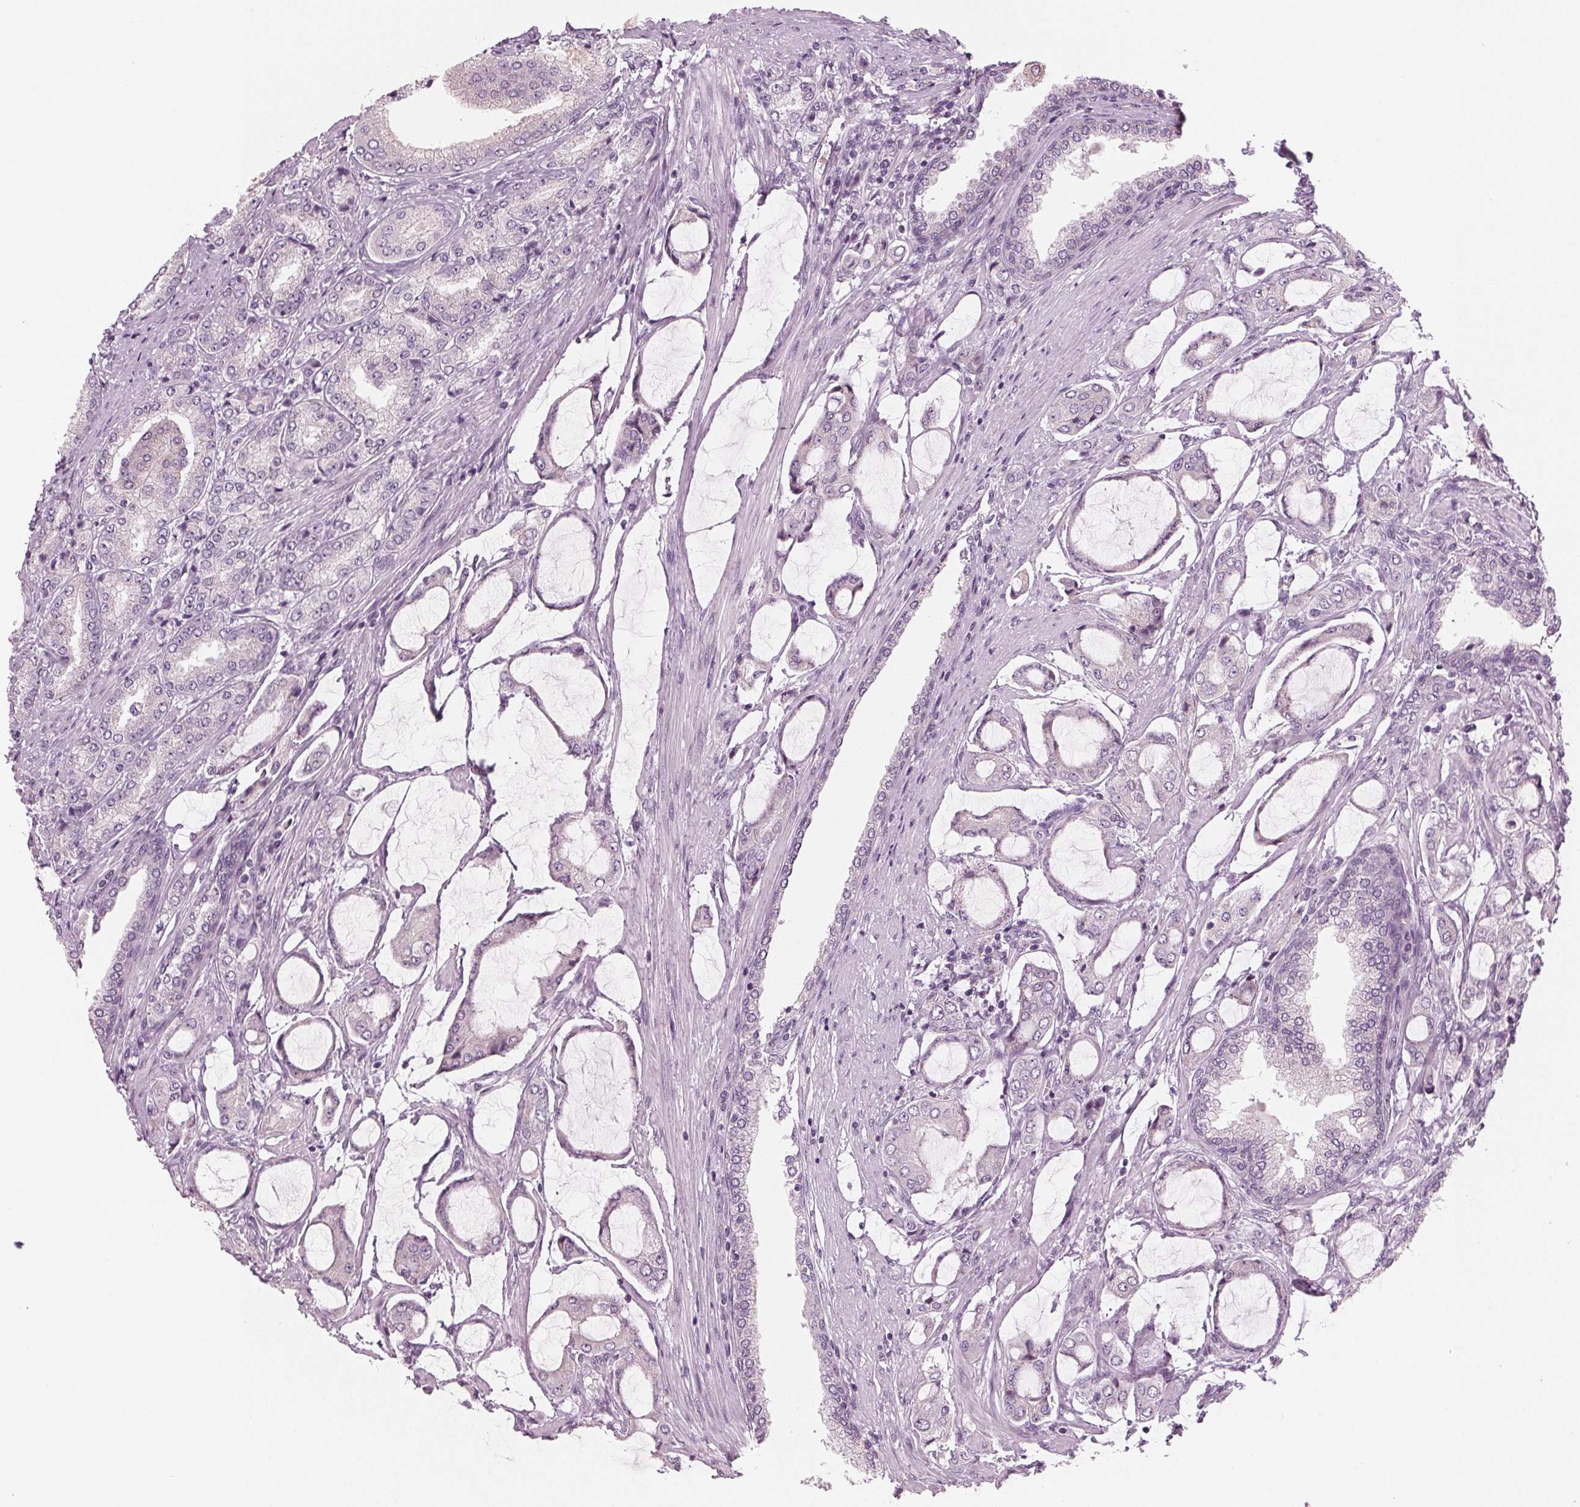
{"staining": {"intensity": "negative", "quantity": "none", "location": "none"}, "tissue": "prostate cancer", "cell_type": "Tumor cells", "image_type": "cancer", "snomed": [{"axis": "morphology", "description": "Adenocarcinoma, NOS"}, {"axis": "topography", "description": "Prostate"}], "caption": "High magnification brightfield microscopy of adenocarcinoma (prostate) stained with DAB (brown) and counterstained with hematoxylin (blue): tumor cells show no significant positivity.", "gene": "PRAP1", "patient": {"sex": "male", "age": 63}}